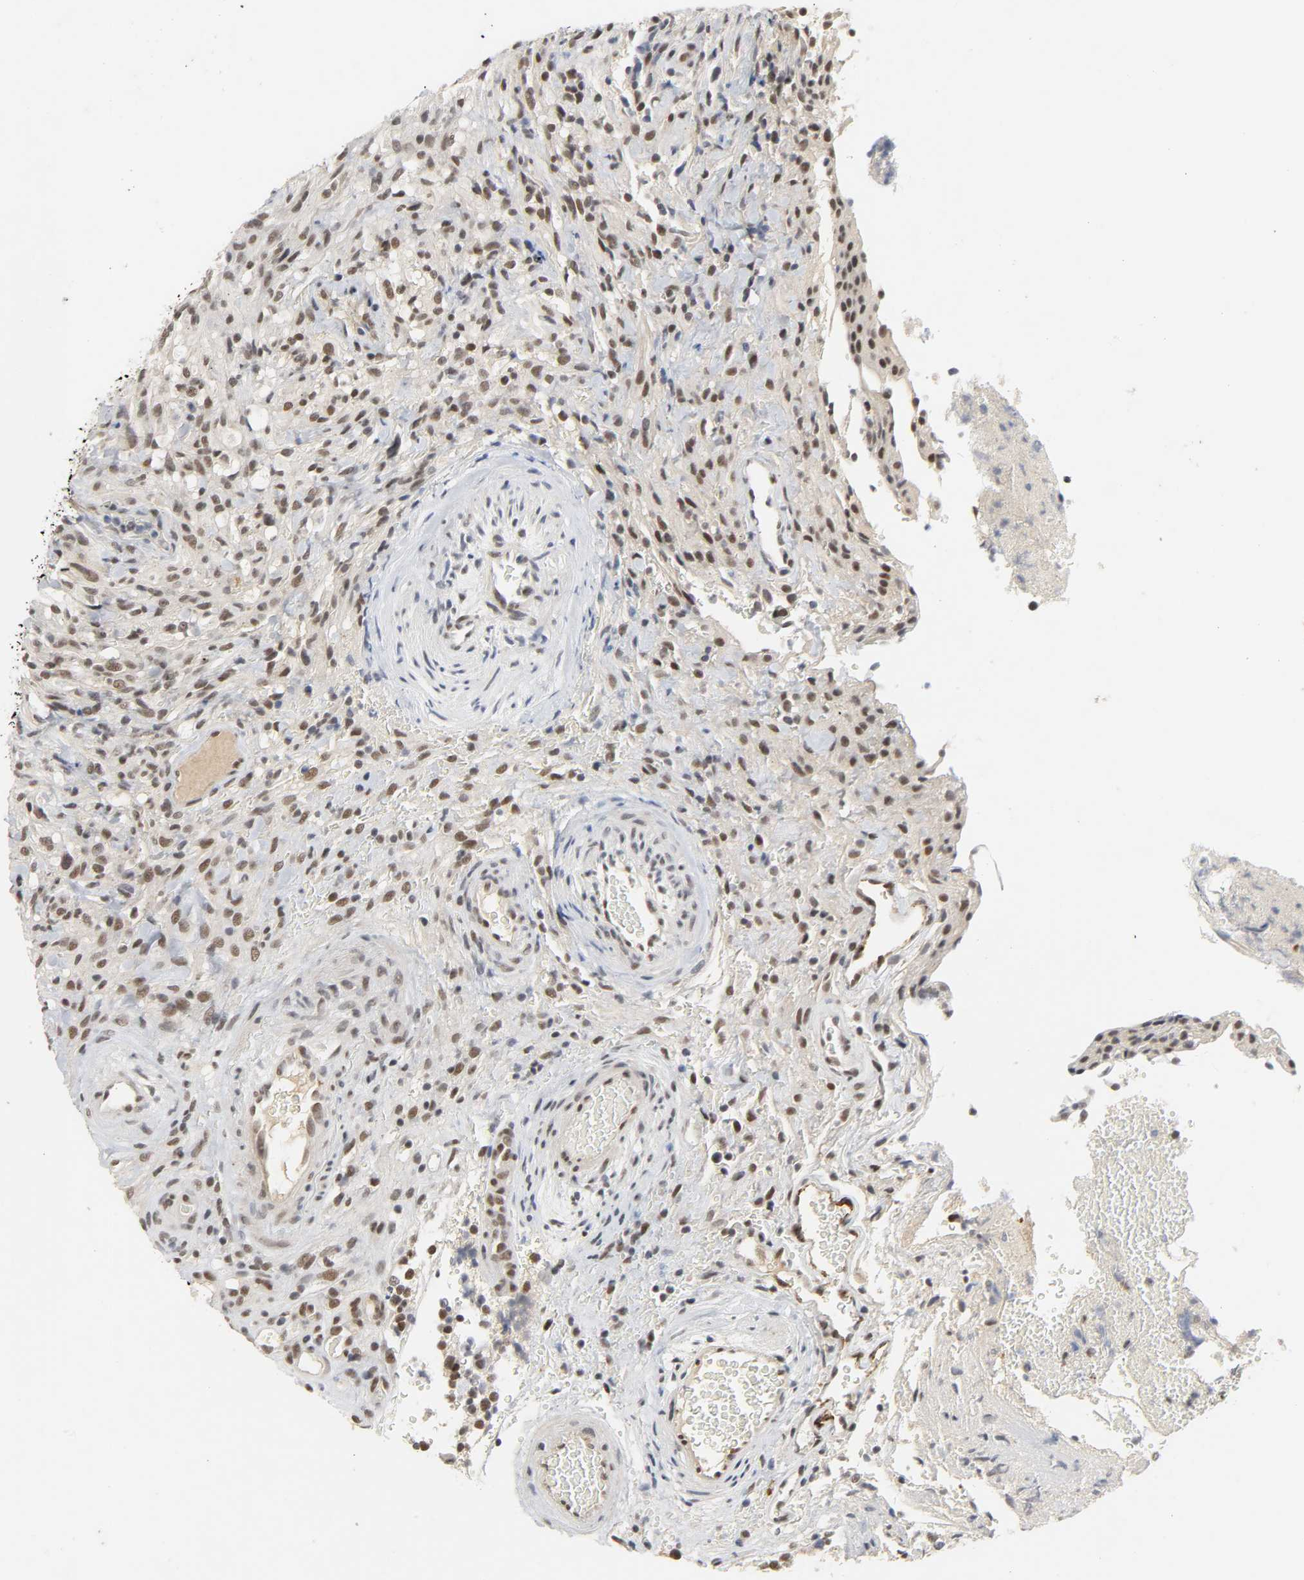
{"staining": {"intensity": "moderate", "quantity": ">75%", "location": "nuclear"}, "tissue": "glioma", "cell_type": "Tumor cells", "image_type": "cancer", "snomed": [{"axis": "morphology", "description": "Normal tissue, NOS"}, {"axis": "morphology", "description": "Glioma, malignant, High grade"}, {"axis": "topography", "description": "Cerebral cortex"}], "caption": "IHC image of neoplastic tissue: malignant high-grade glioma stained using IHC exhibits medium levels of moderate protein expression localized specifically in the nuclear of tumor cells, appearing as a nuclear brown color.", "gene": "NCOA6", "patient": {"sex": "male", "age": 75}}